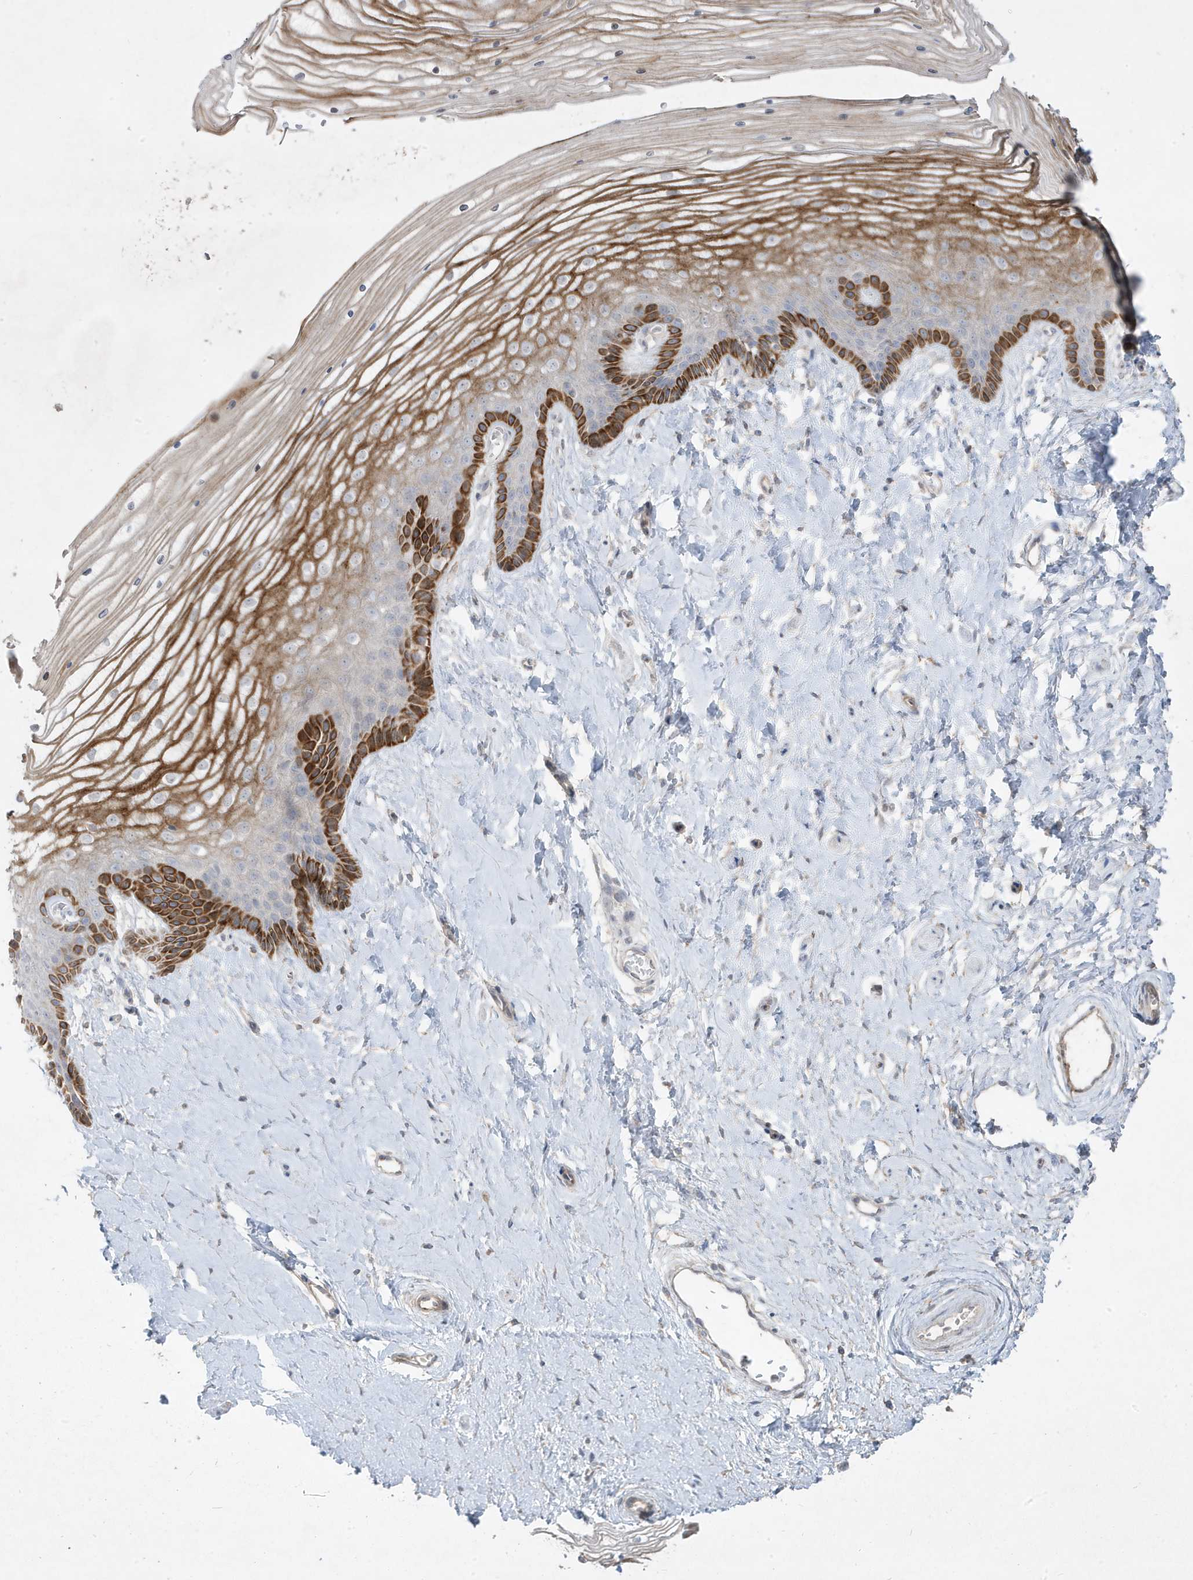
{"staining": {"intensity": "strong", "quantity": "25%-75%", "location": "cytoplasmic/membranous"}, "tissue": "vagina", "cell_type": "Squamous epithelial cells", "image_type": "normal", "snomed": [{"axis": "morphology", "description": "Normal tissue, NOS"}, {"axis": "topography", "description": "Vagina"}, {"axis": "topography", "description": "Cervix"}], "caption": "Vagina stained with DAB (3,3'-diaminobenzidine) IHC reveals high levels of strong cytoplasmic/membranous positivity in approximately 25%-75% of squamous epithelial cells.", "gene": "RGL4", "patient": {"sex": "female", "age": 40}}